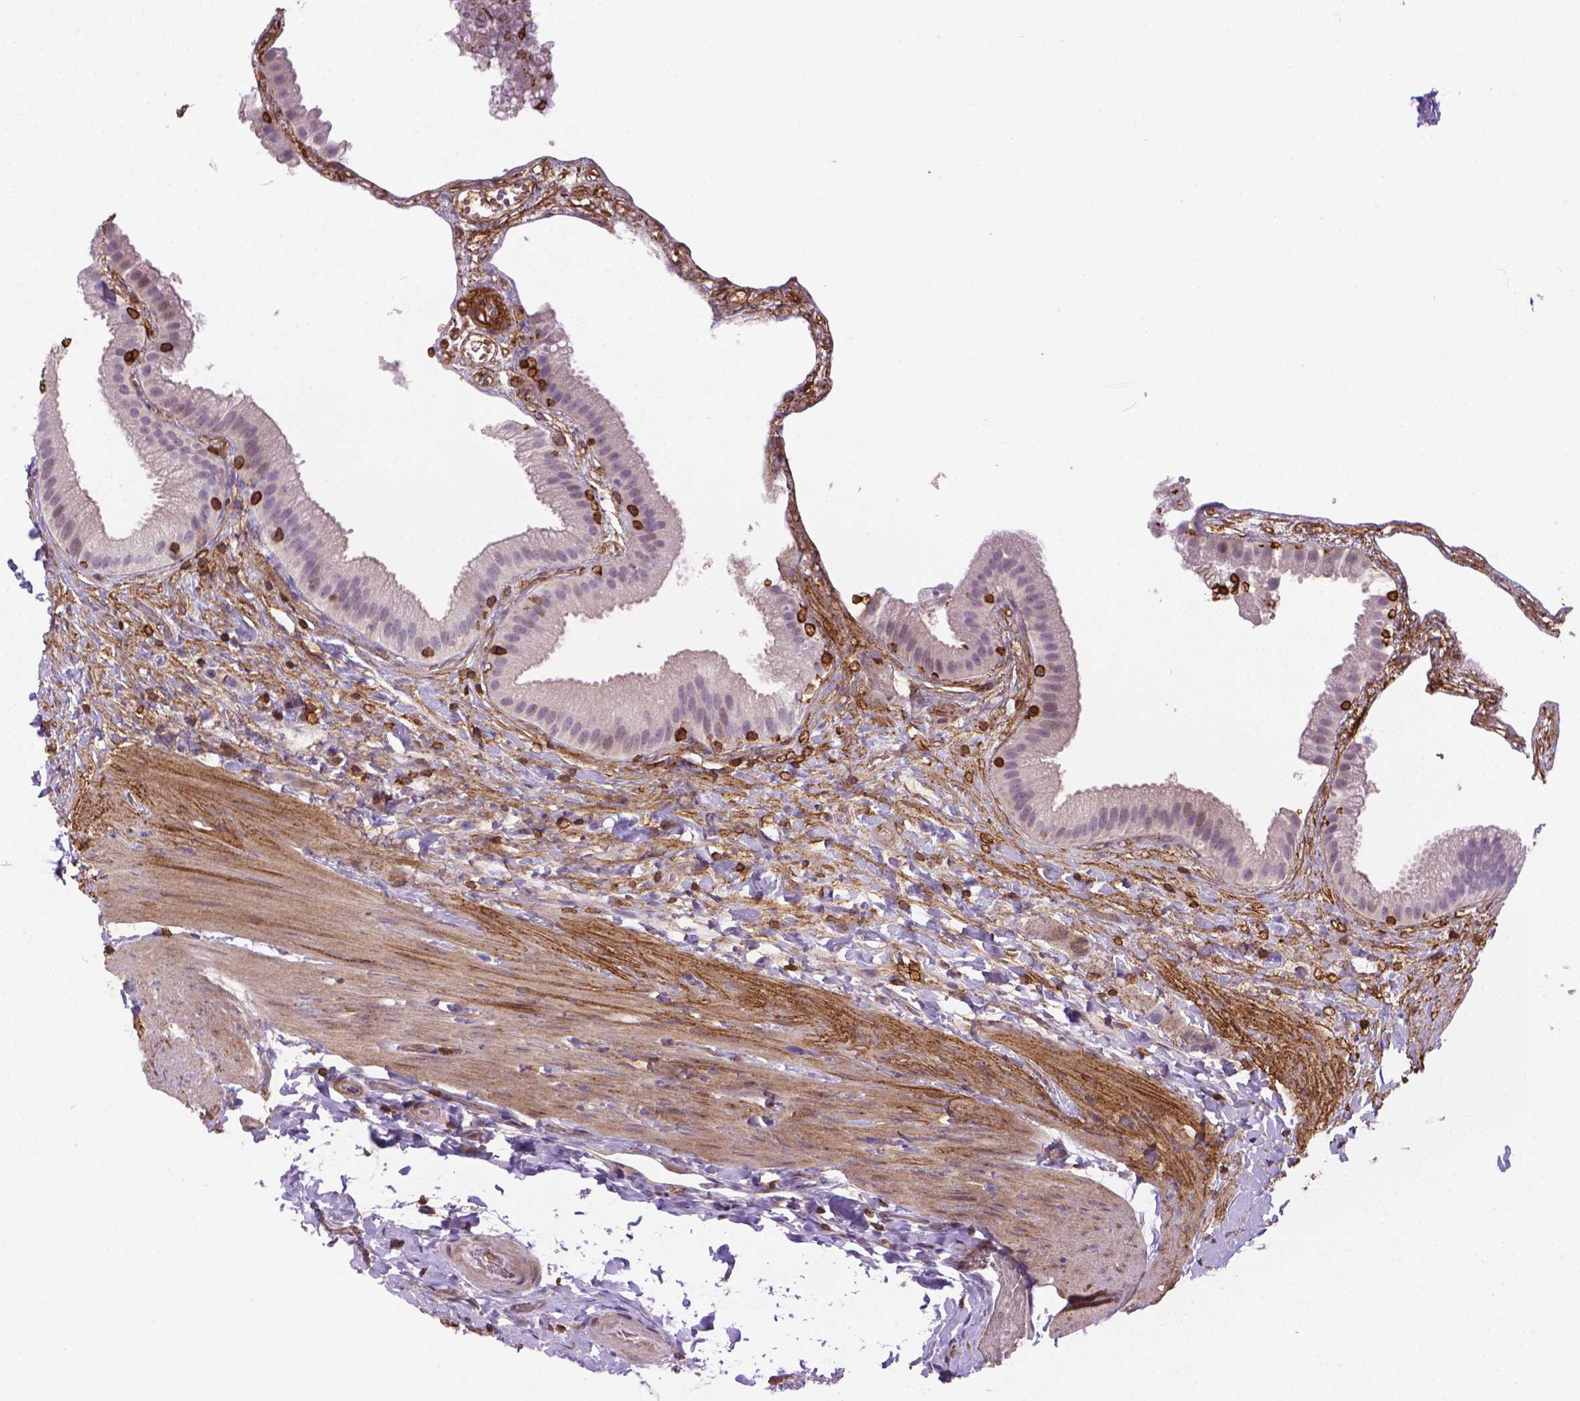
{"staining": {"intensity": "negative", "quantity": "none", "location": "none"}, "tissue": "gallbladder", "cell_type": "Glandular cells", "image_type": "normal", "snomed": [{"axis": "morphology", "description": "Normal tissue, NOS"}, {"axis": "topography", "description": "Gallbladder"}], "caption": "Immunohistochemical staining of benign gallbladder demonstrates no significant staining in glandular cells.", "gene": "ACAD10", "patient": {"sex": "female", "age": 63}}